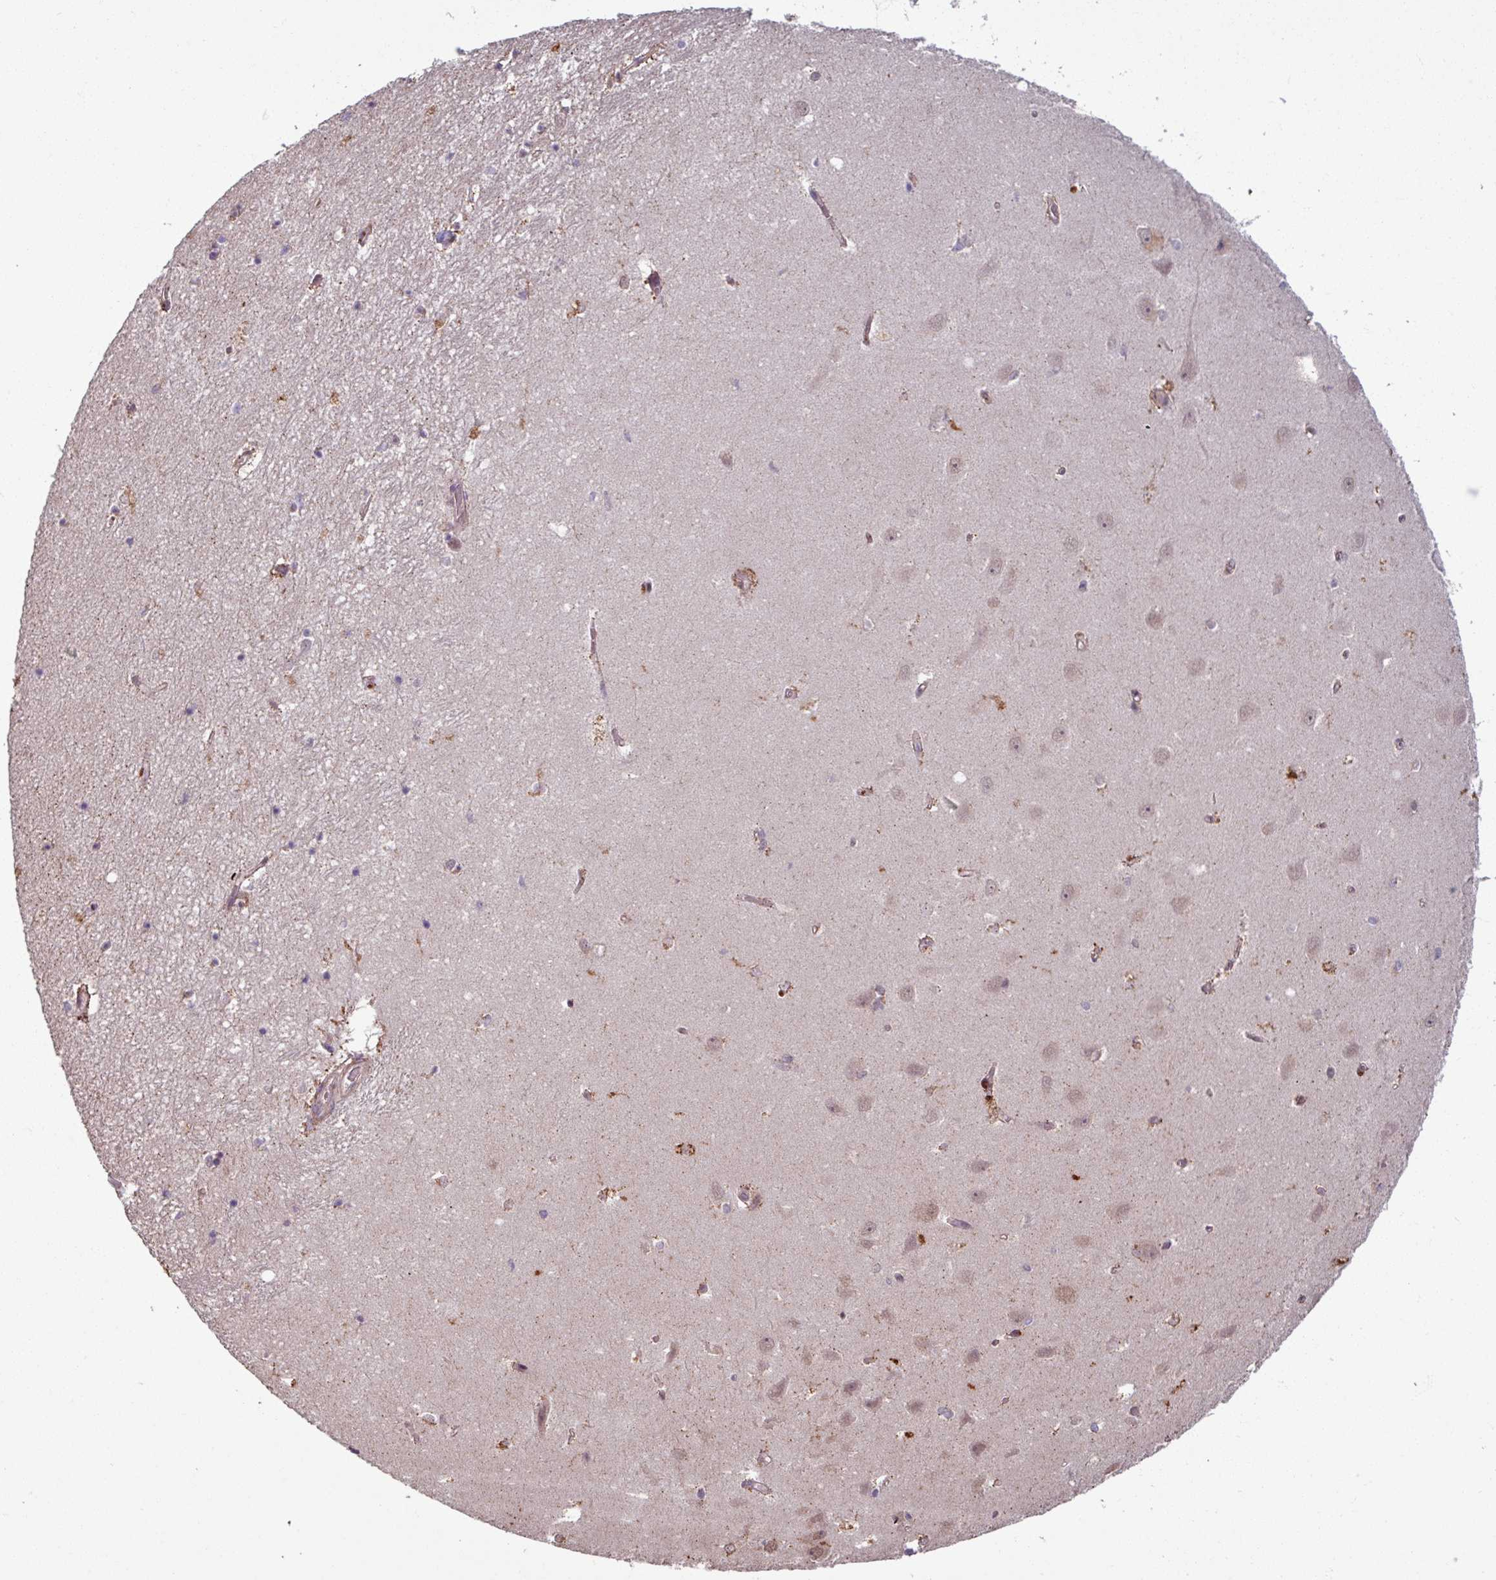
{"staining": {"intensity": "moderate", "quantity": "<25%", "location": "cytoplasmic/membranous"}, "tissue": "hippocampus", "cell_type": "Glial cells", "image_type": "normal", "snomed": [{"axis": "morphology", "description": "Normal tissue, NOS"}, {"axis": "topography", "description": "Hippocampus"}], "caption": "Hippocampus was stained to show a protein in brown. There is low levels of moderate cytoplasmic/membranous expression in approximately <25% of glial cells. (Stains: DAB in brown, nuclei in blue, Microscopy: brightfield microscopy at high magnification).", "gene": "OR6B1", "patient": {"sex": "female", "age": 64}}